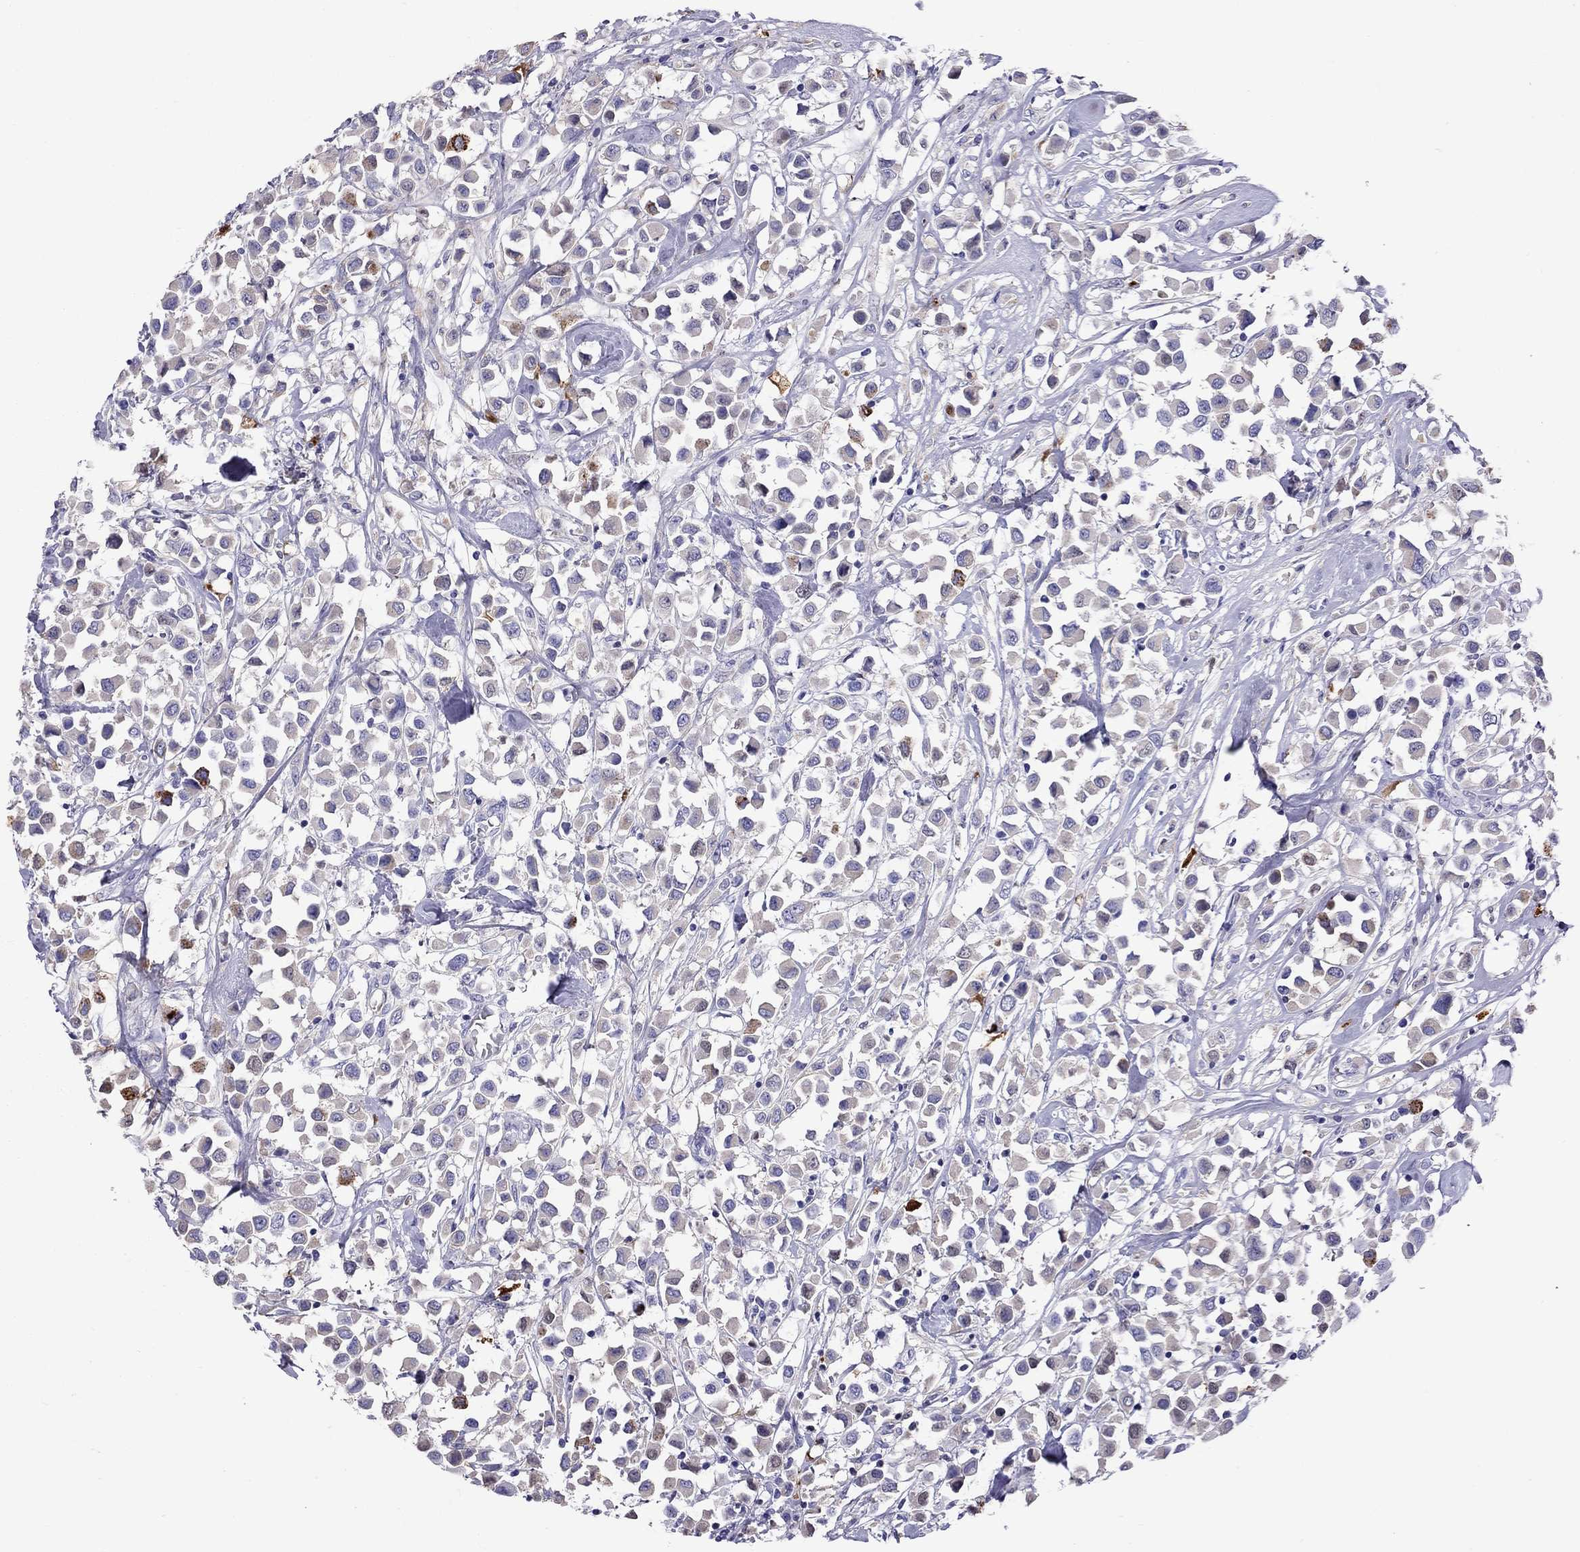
{"staining": {"intensity": "weak", "quantity": "25%-75%", "location": "cytoplasmic/membranous"}, "tissue": "breast cancer", "cell_type": "Tumor cells", "image_type": "cancer", "snomed": [{"axis": "morphology", "description": "Duct carcinoma"}, {"axis": "topography", "description": "Breast"}], "caption": "A histopathology image of human breast cancer (invasive ductal carcinoma) stained for a protein reveals weak cytoplasmic/membranous brown staining in tumor cells.", "gene": "SERPINA3", "patient": {"sex": "female", "age": 61}}